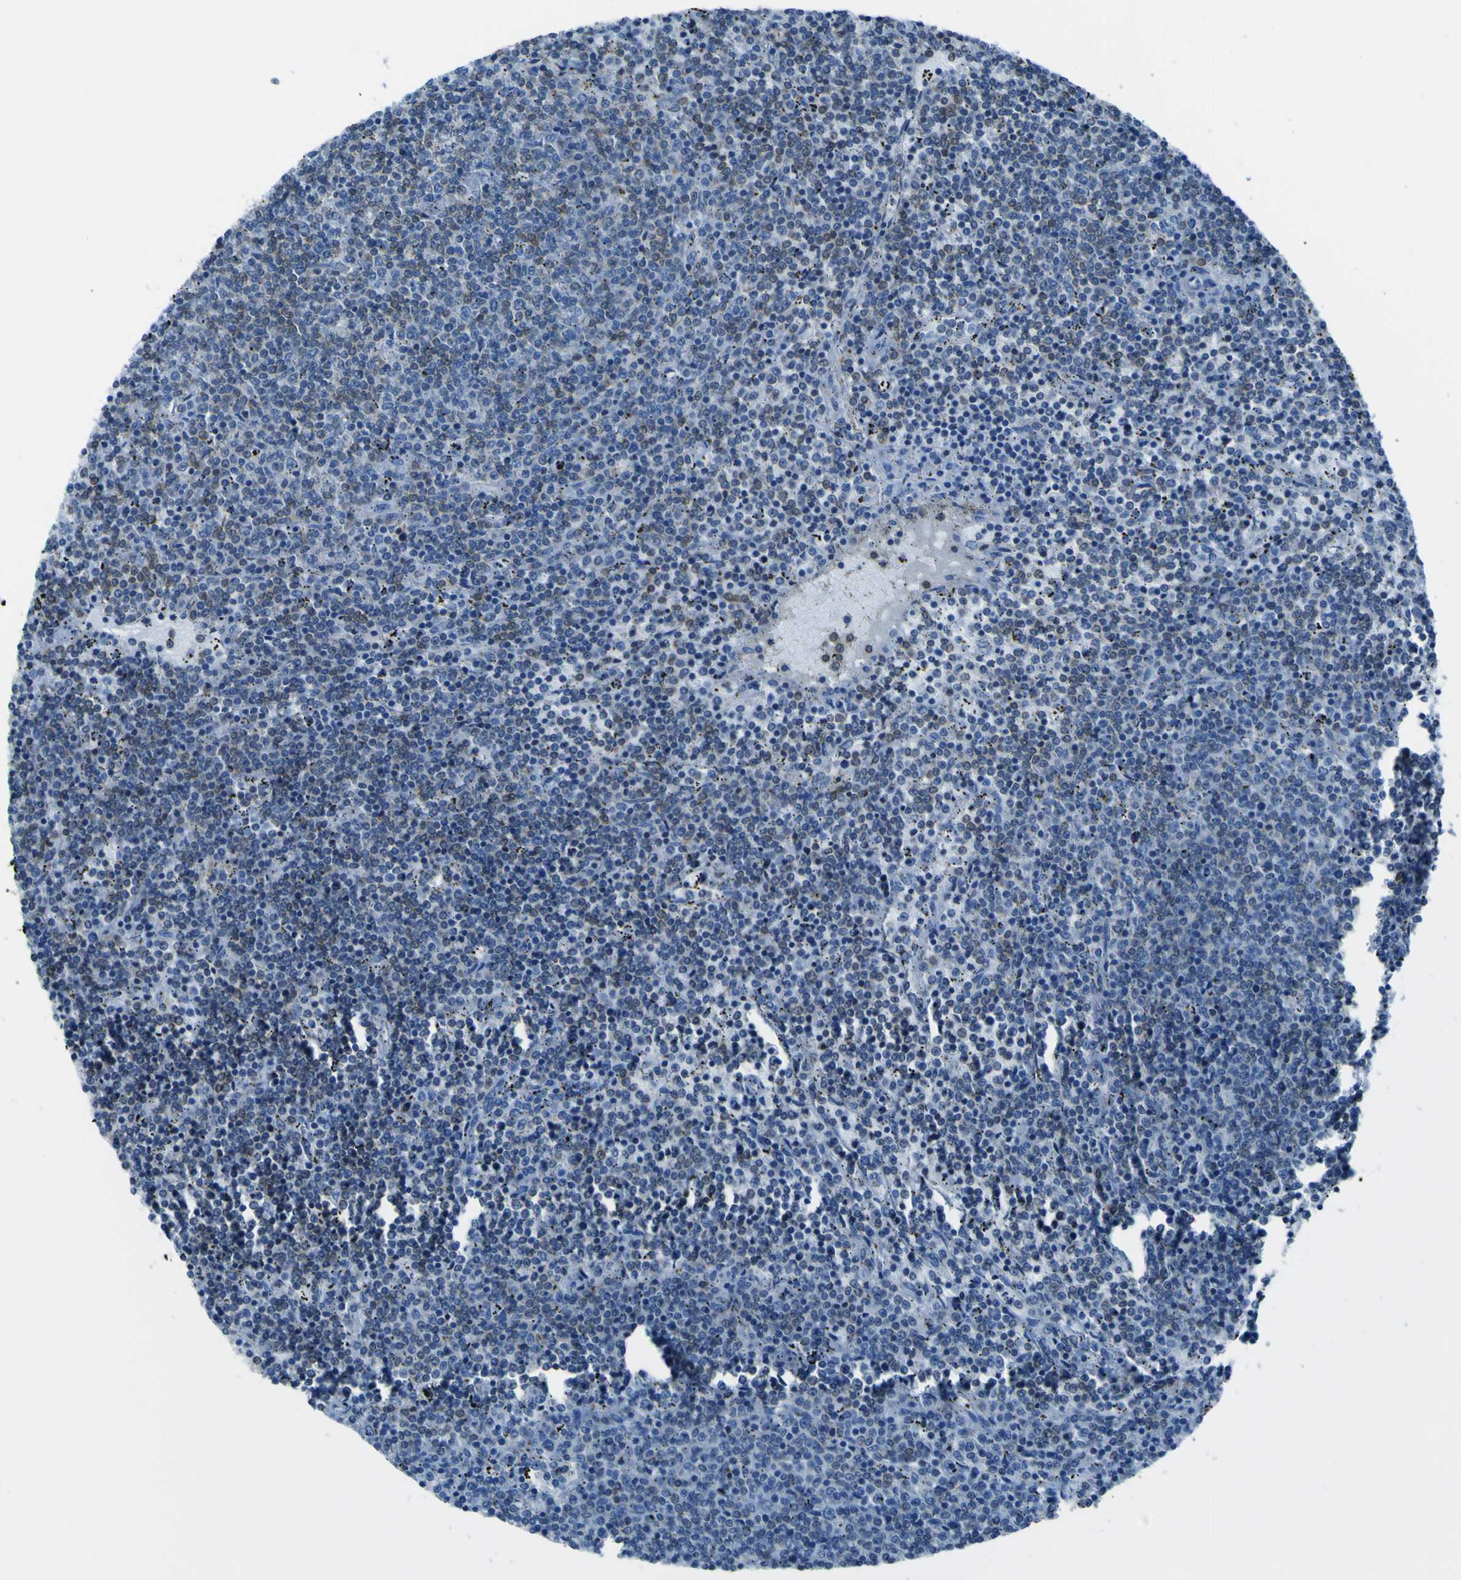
{"staining": {"intensity": "negative", "quantity": "none", "location": "none"}, "tissue": "lymphoma", "cell_type": "Tumor cells", "image_type": "cancer", "snomed": [{"axis": "morphology", "description": "Malignant lymphoma, non-Hodgkin's type, Low grade"}, {"axis": "topography", "description": "Spleen"}], "caption": "There is no significant expression in tumor cells of malignant lymphoma, non-Hodgkin's type (low-grade).", "gene": "STIM1", "patient": {"sex": "female", "age": 50}}